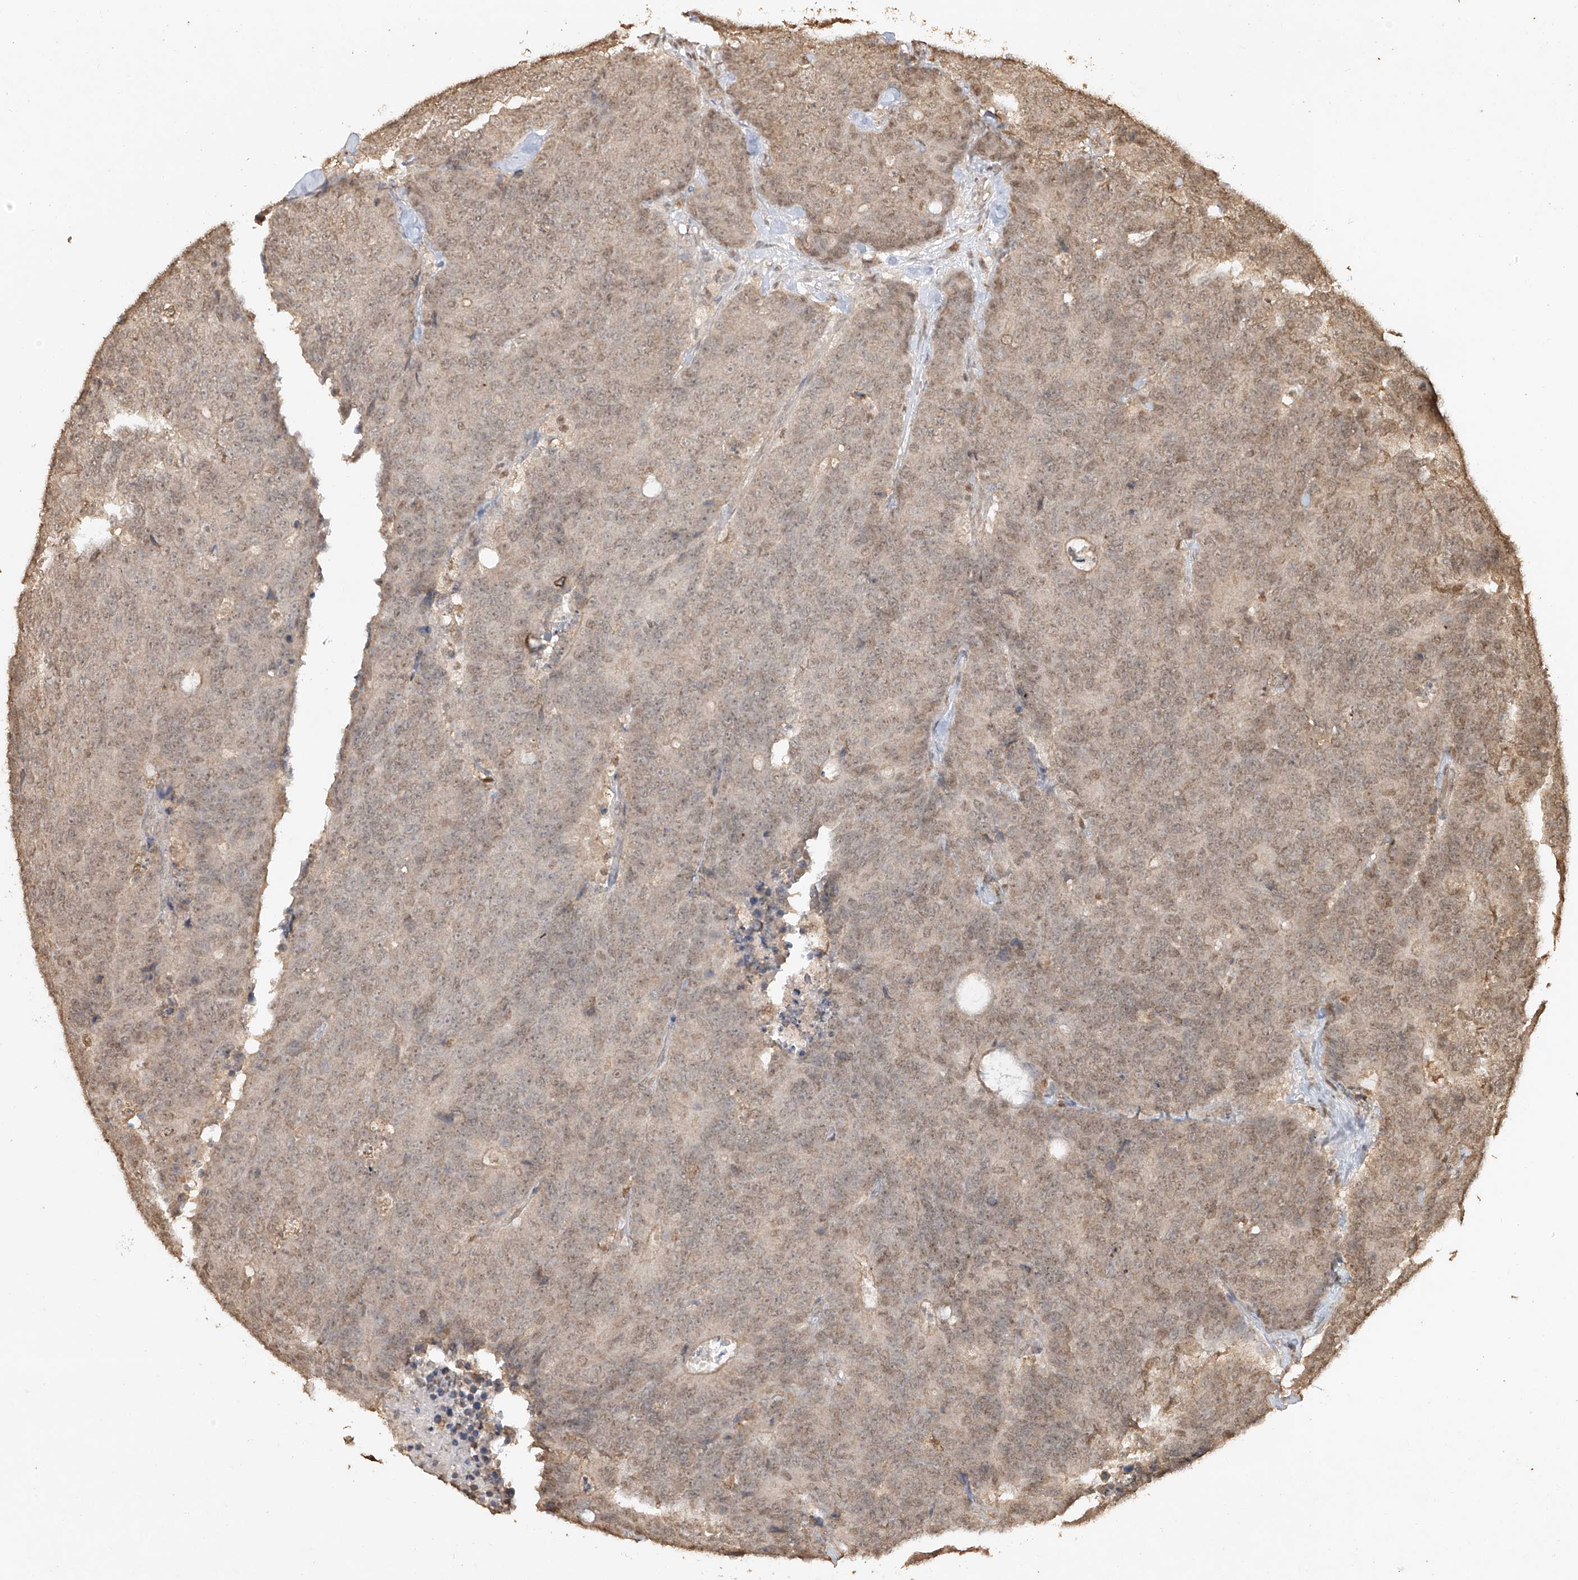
{"staining": {"intensity": "weak", "quantity": ">75%", "location": "cytoplasmic/membranous,nuclear"}, "tissue": "colorectal cancer", "cell_type": "Tumor cells", "image_type": "cancer", "snomed": [{"axis": "morphology", "description": "Adenocarcinoma, NOS"}, {"axis": "topography", "description": "Colon"}], "caption": "Protein analysis of adenocarcinoma (colorectal) tissue demonstrates weak cytoplasmic/membranous and nuclear staining in approximately >75% of tumor cells.", "gene": "TIGAR", "patient": {"sex": "female", "age": 86}}